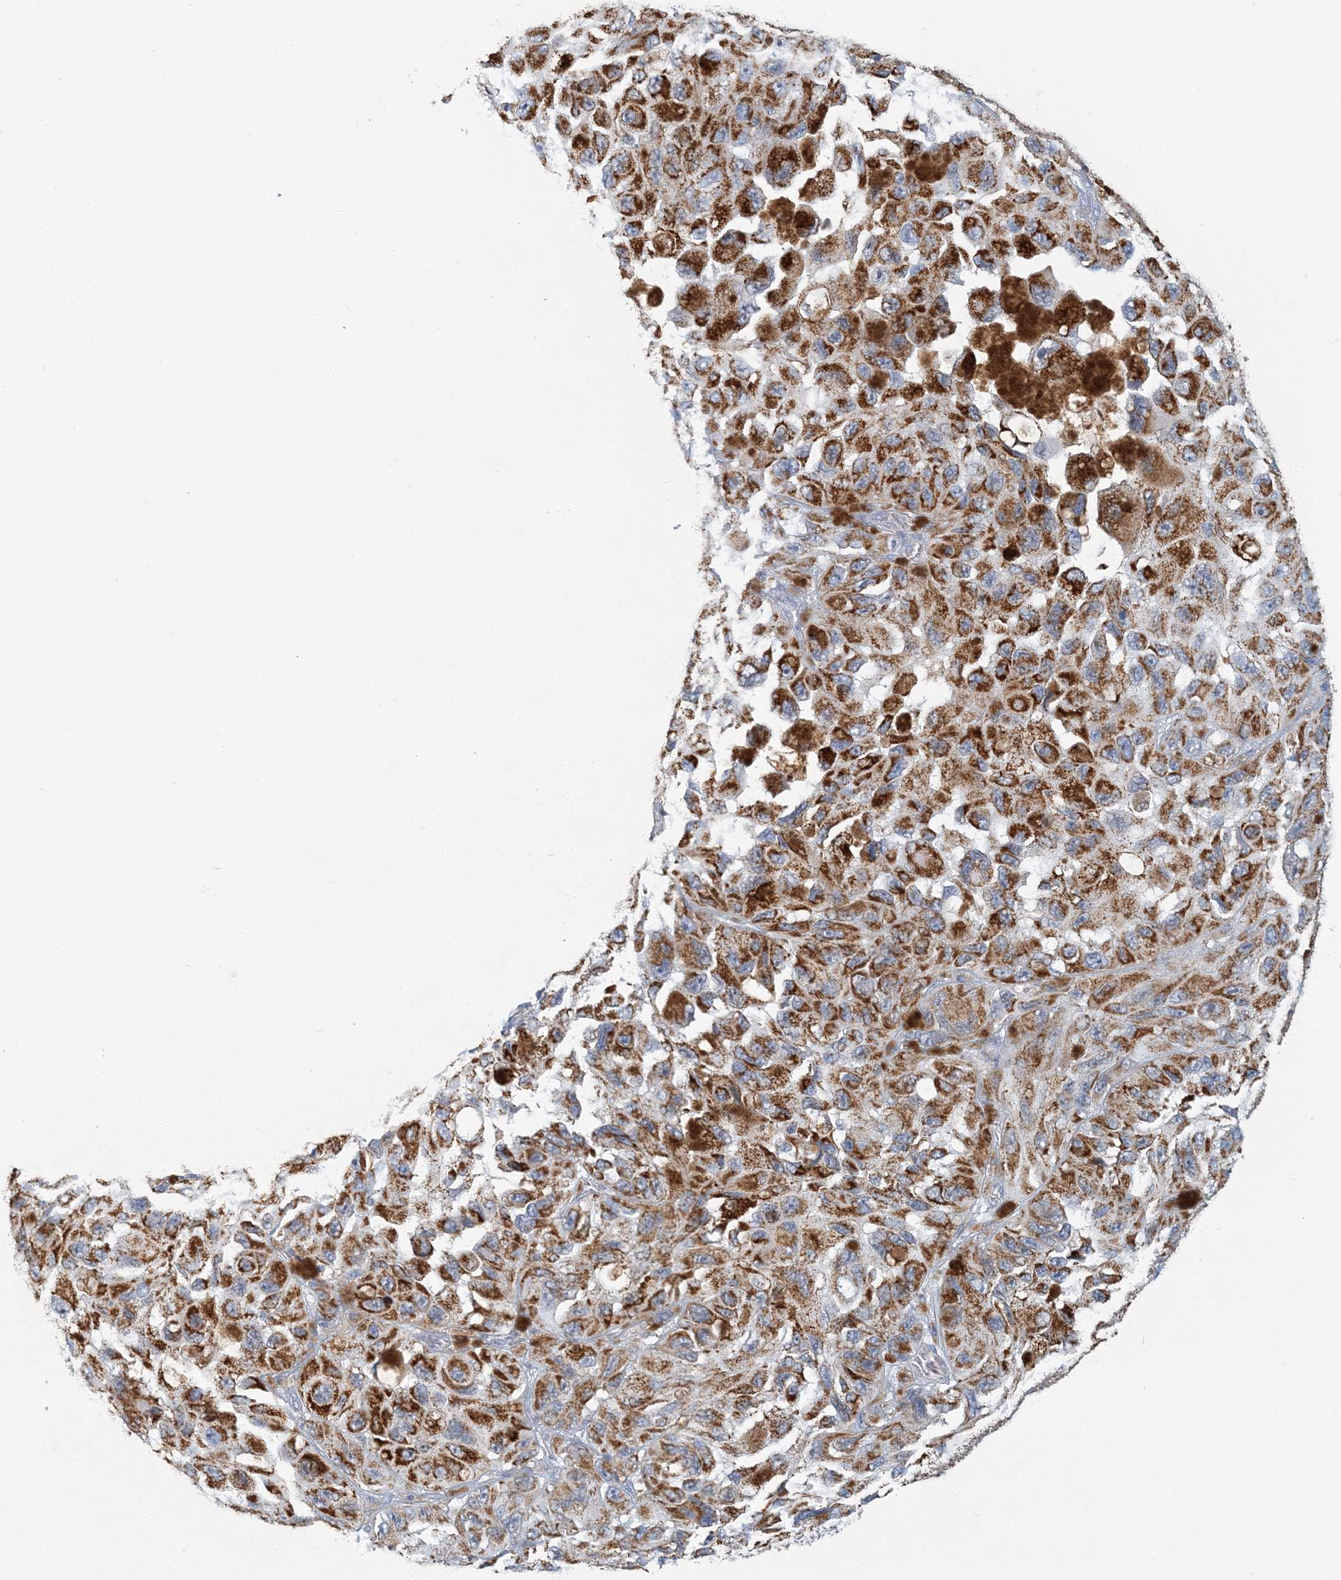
{"staining": {"intensity": "strong", "quantity": ">75%", "location": "cytoplasmic/membranous"}, "tissue": "melanoma", "cell_type": "Tumor cells", "image_type": "cancer", "snomed": [{"axis": "morphology", "description": "Malignant melanoma, NOS"}, {"axis": "topography", "description": "Skin"}], "caption": "Human malignant melanoma stained with a protein marker exhibits strong staining in tumor cells.", "gene": "BDH1", "patient": {"sex": "female", "age": 73}}